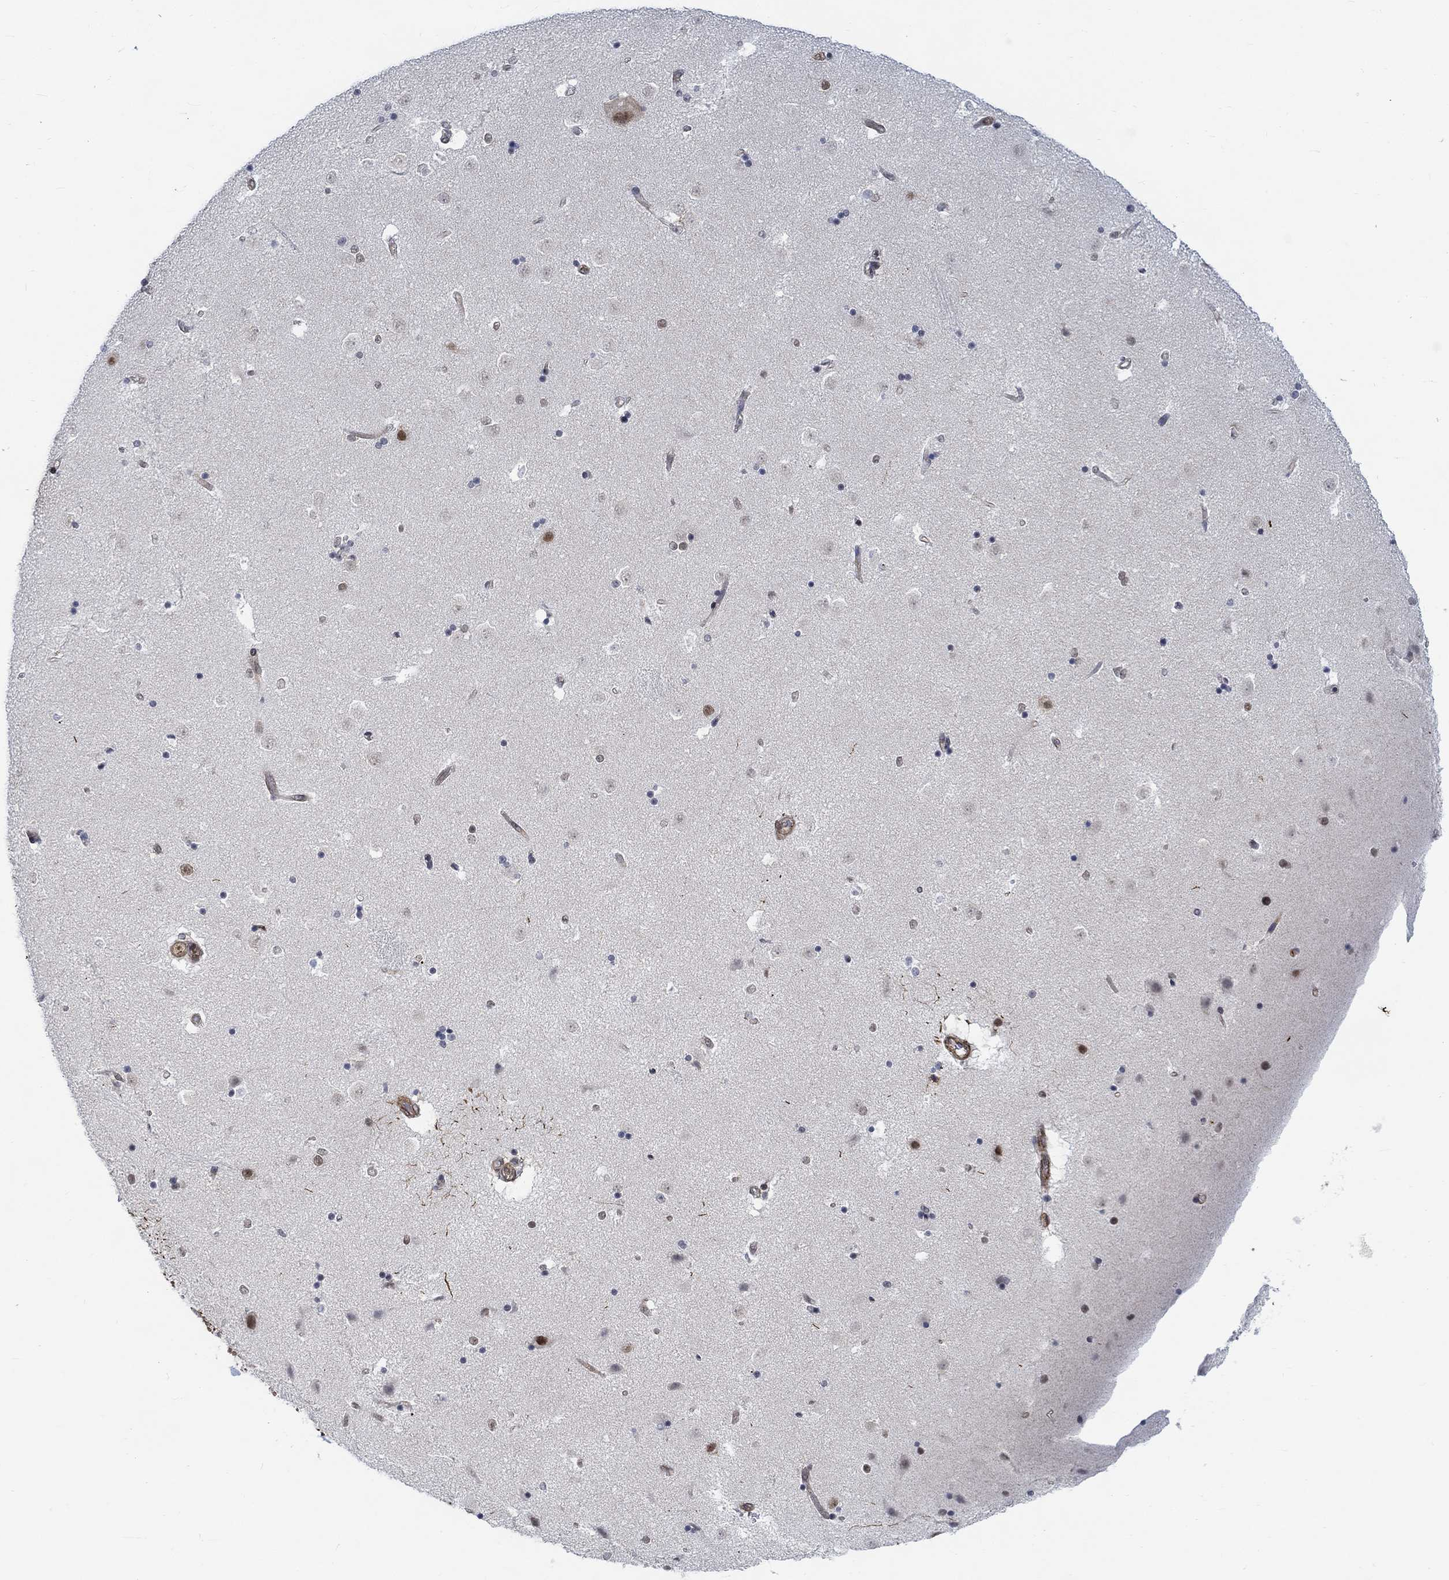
{"staining": {"intensity": "moderate", "quantity": "<25%", "location": "nuclear"}, "tissue": "caudate", "cell_type": "Glial cells", "image_type": "normal", "snomed": [{"axis": "morphology", "description": "Normal tissue, NOS"}, {"axis": "topography", "description": "Lateral ventricle wall"}], "caption": "Moderate nuclear protein positivity is appreciated in about <25% of glial cells in caudate. (Stains: DAB in brown, nuclei in blue, Microscopy: brightfield microscopy at high magnification).", "gene": "KCNH8", "patient": {"sex": "male", "age": 51}}